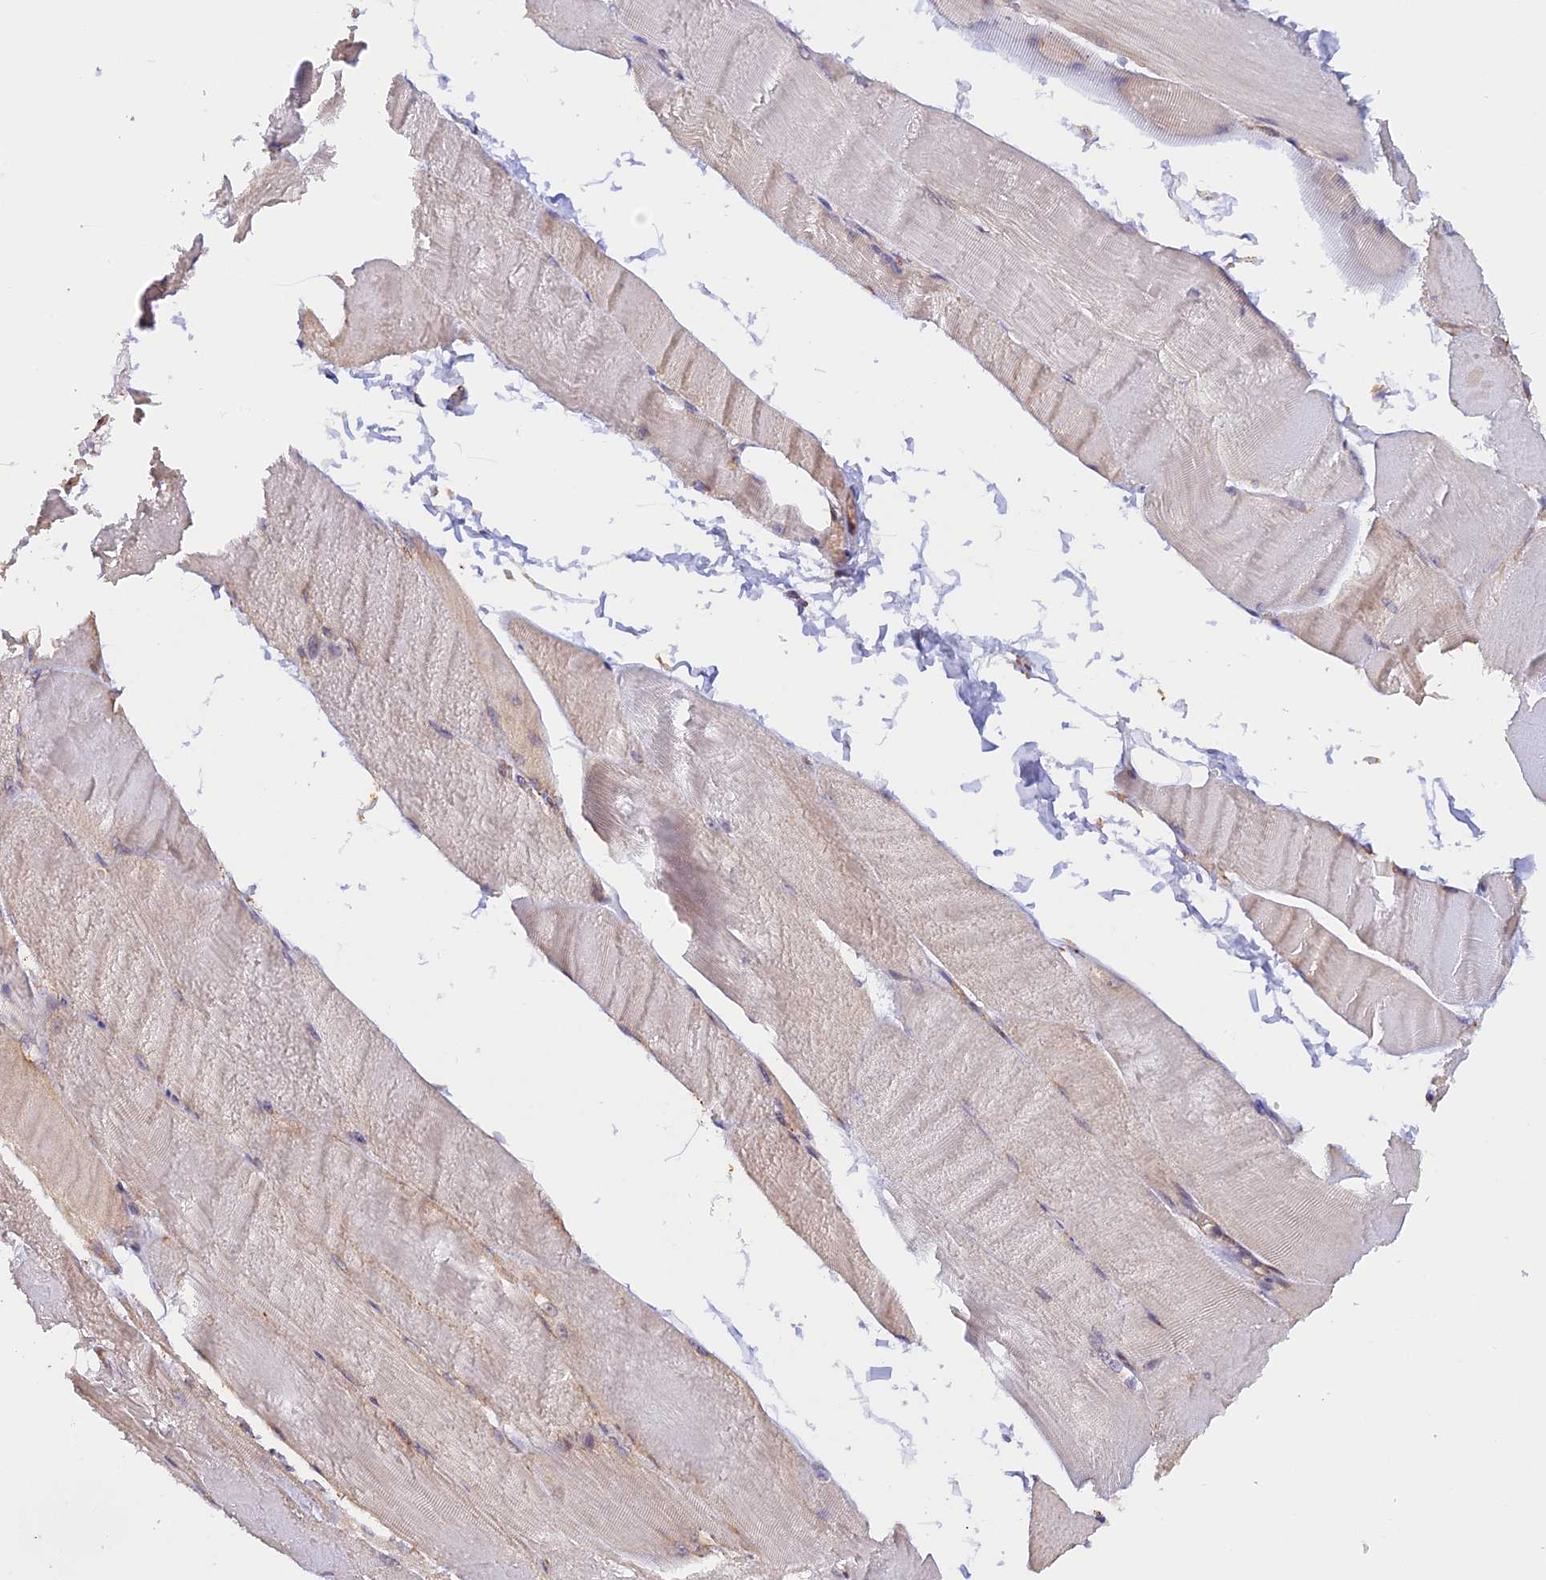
{"staining": {"intensity": "weak", "quantity": "25%-75%", "location": "cytoplasmic/membranous"}, "tissue": "skeletal muscle", "cell_type": "Myocytes", "image_type": "normal", "snomed": [{"axis": "morphology", "description": "Normal tissue, NOS"}, {"axis": "morphology", "description": "Basal cell carcinoma"}, {"axis": "topography", "description": "Skeletal muscle"}], "caption": "Skeletal muscle stained with DAB (3,3'-diaminobenzidine) immunohistochemistry reveals low levels of weak cytoplasmic/membranous expression in approximately 25%-75% of myocytes.", "gene": "RPL5", "patient": {"sex": "female", "age": 64}}